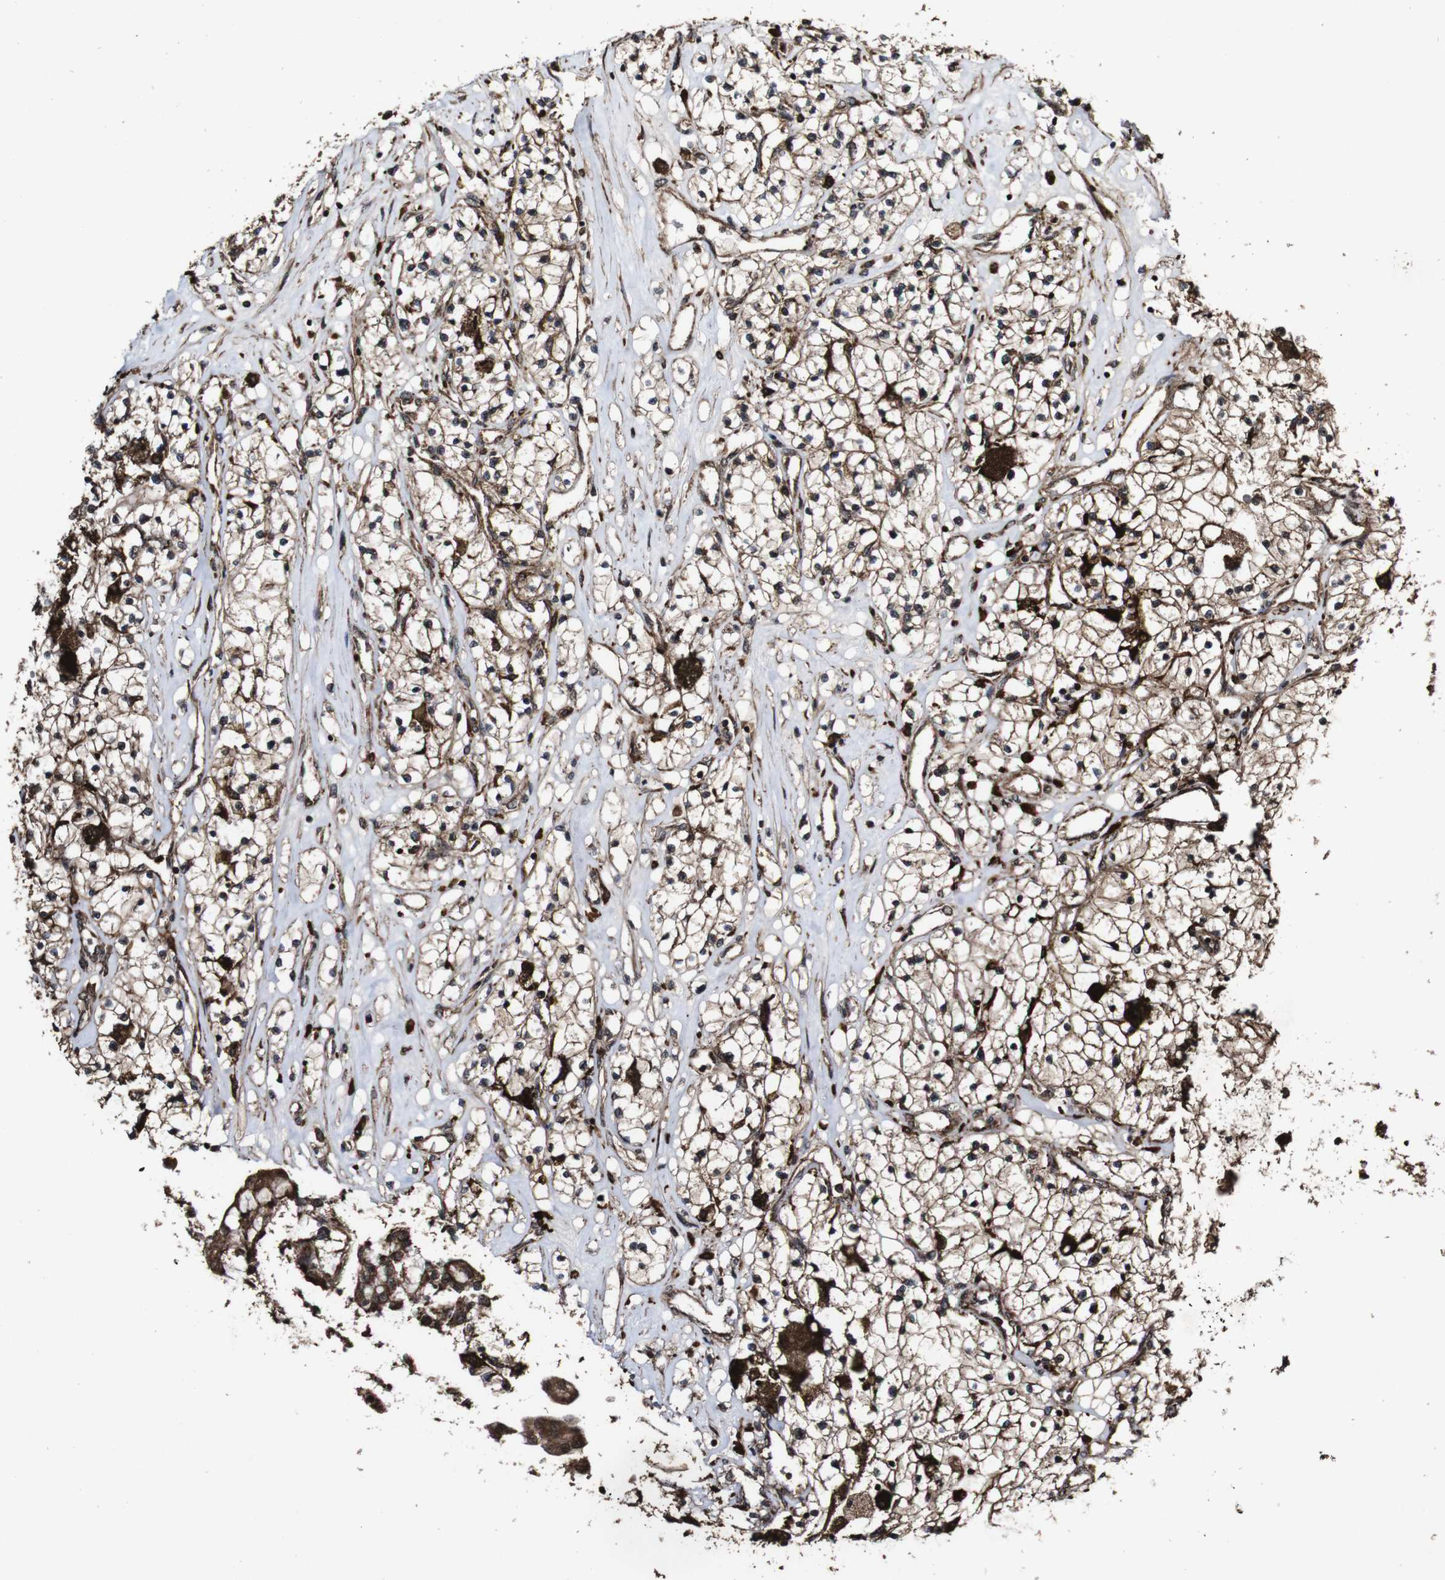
{"staining": {"intensity": "strong", "quantity": "25%-75%", "location": "cytoplasmic/membranous"}, "tissue": "renal cancer", "cell_type": "Tumor cells", "image_type": "cancer", "snomed": [{"axis": "morphology", "description": "Adenocarcinoma, NOS"}, {"axis": "topography", "description": "Kidney"}], "caption": "Tumor cells show high levels of strong cytoplasmic/membranous staining in approximately 25%-75% of cells in renal cancer.", "gene": "BTN3A3", "patient": {"sex": "male", "age": 68}}